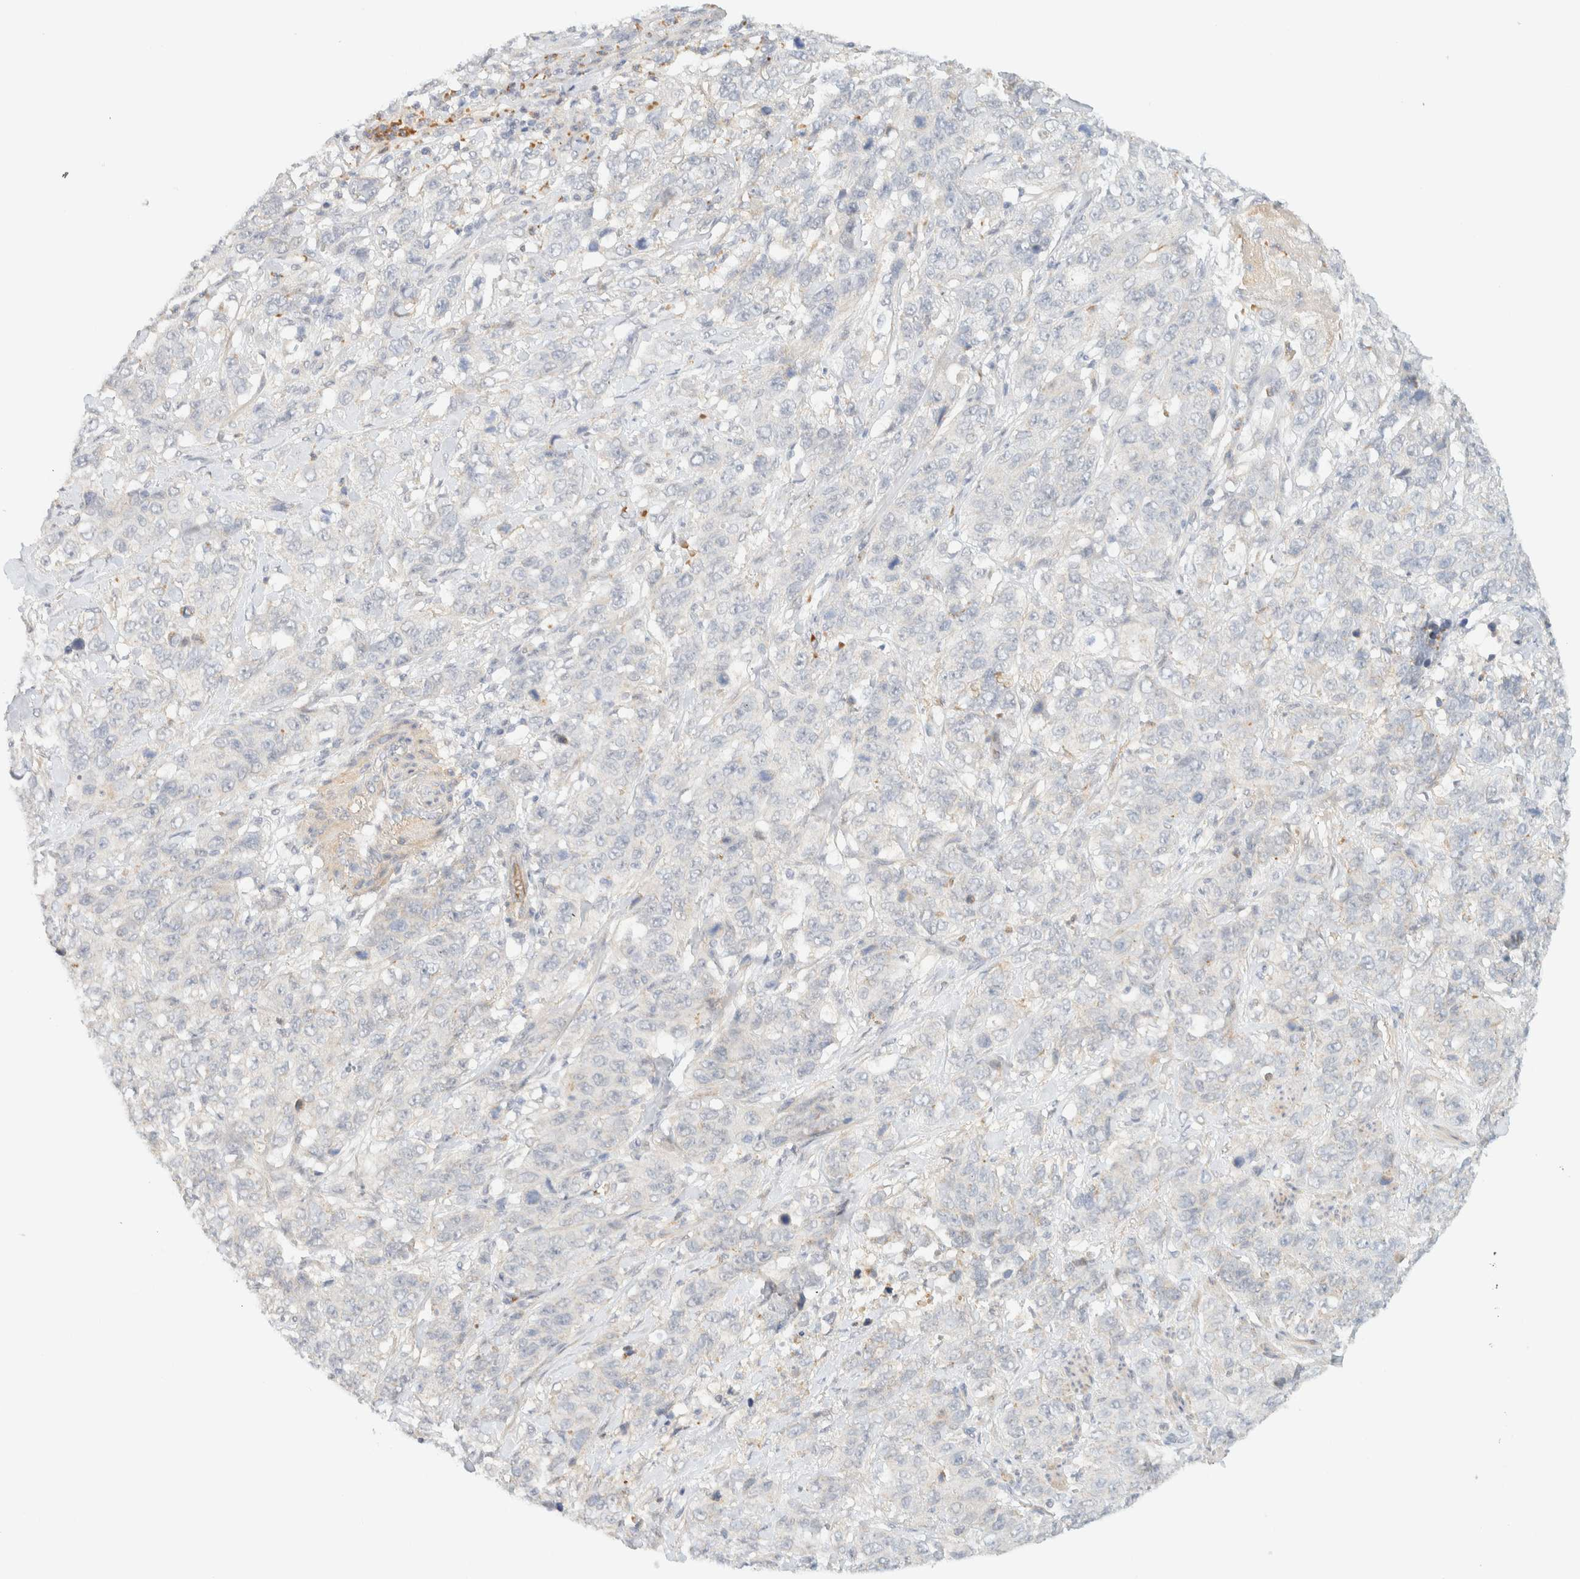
{"staining": {"intensity": "negative", "quantity": "none", "location": "none"}, "tissue": "stomach cancer", "cell_type": "Tumor cells", "image_type": "cancer", "snomed": [{"axis": "morphology", "description": "Adenocarcinoma, NOS"}, {"axis": "topography", "description": "Stomach"}], "caption": "Human stomach cancer (adenocarcinoma) stained for a protein using immunohistochemistry displays no positivity in tumor cells.", "gene": "TNK1", "patient": {"sex": "male", "age": 48}}